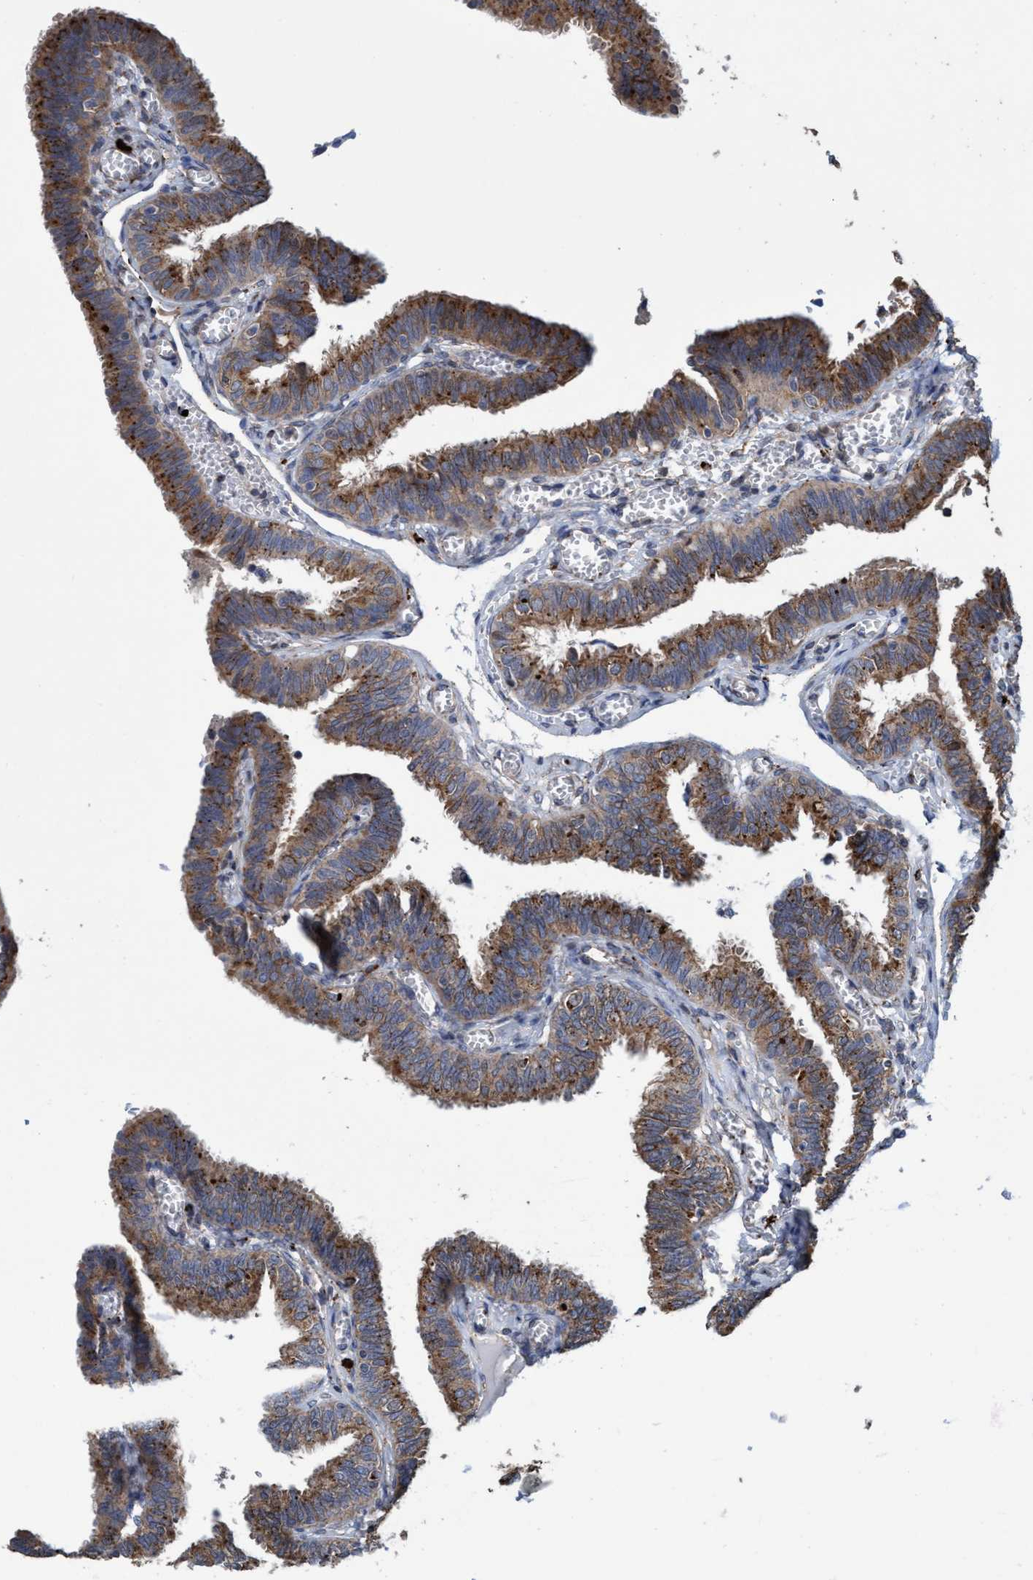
{"staining": {"intensity": "strong", "quantity": ">75%", "location": "cytoplasmic/membranous"}, "tissue": "fallopian tube", "cell_type": "Glandular cells", "image_type": "normal", "snomed": [{"axis": "morphology", "description": "Normal tissue, NOS"}, {"axis": "topography", "description": "Fallopian tube"}], "caption": "The photomicrograph reveals a brown stain indicating the presence of a protein in the cytoplasmic/membranous of glandular cells in fallopian tube.", "gene": "BBS9", "patient": {"sex": "female", "age": 46}}